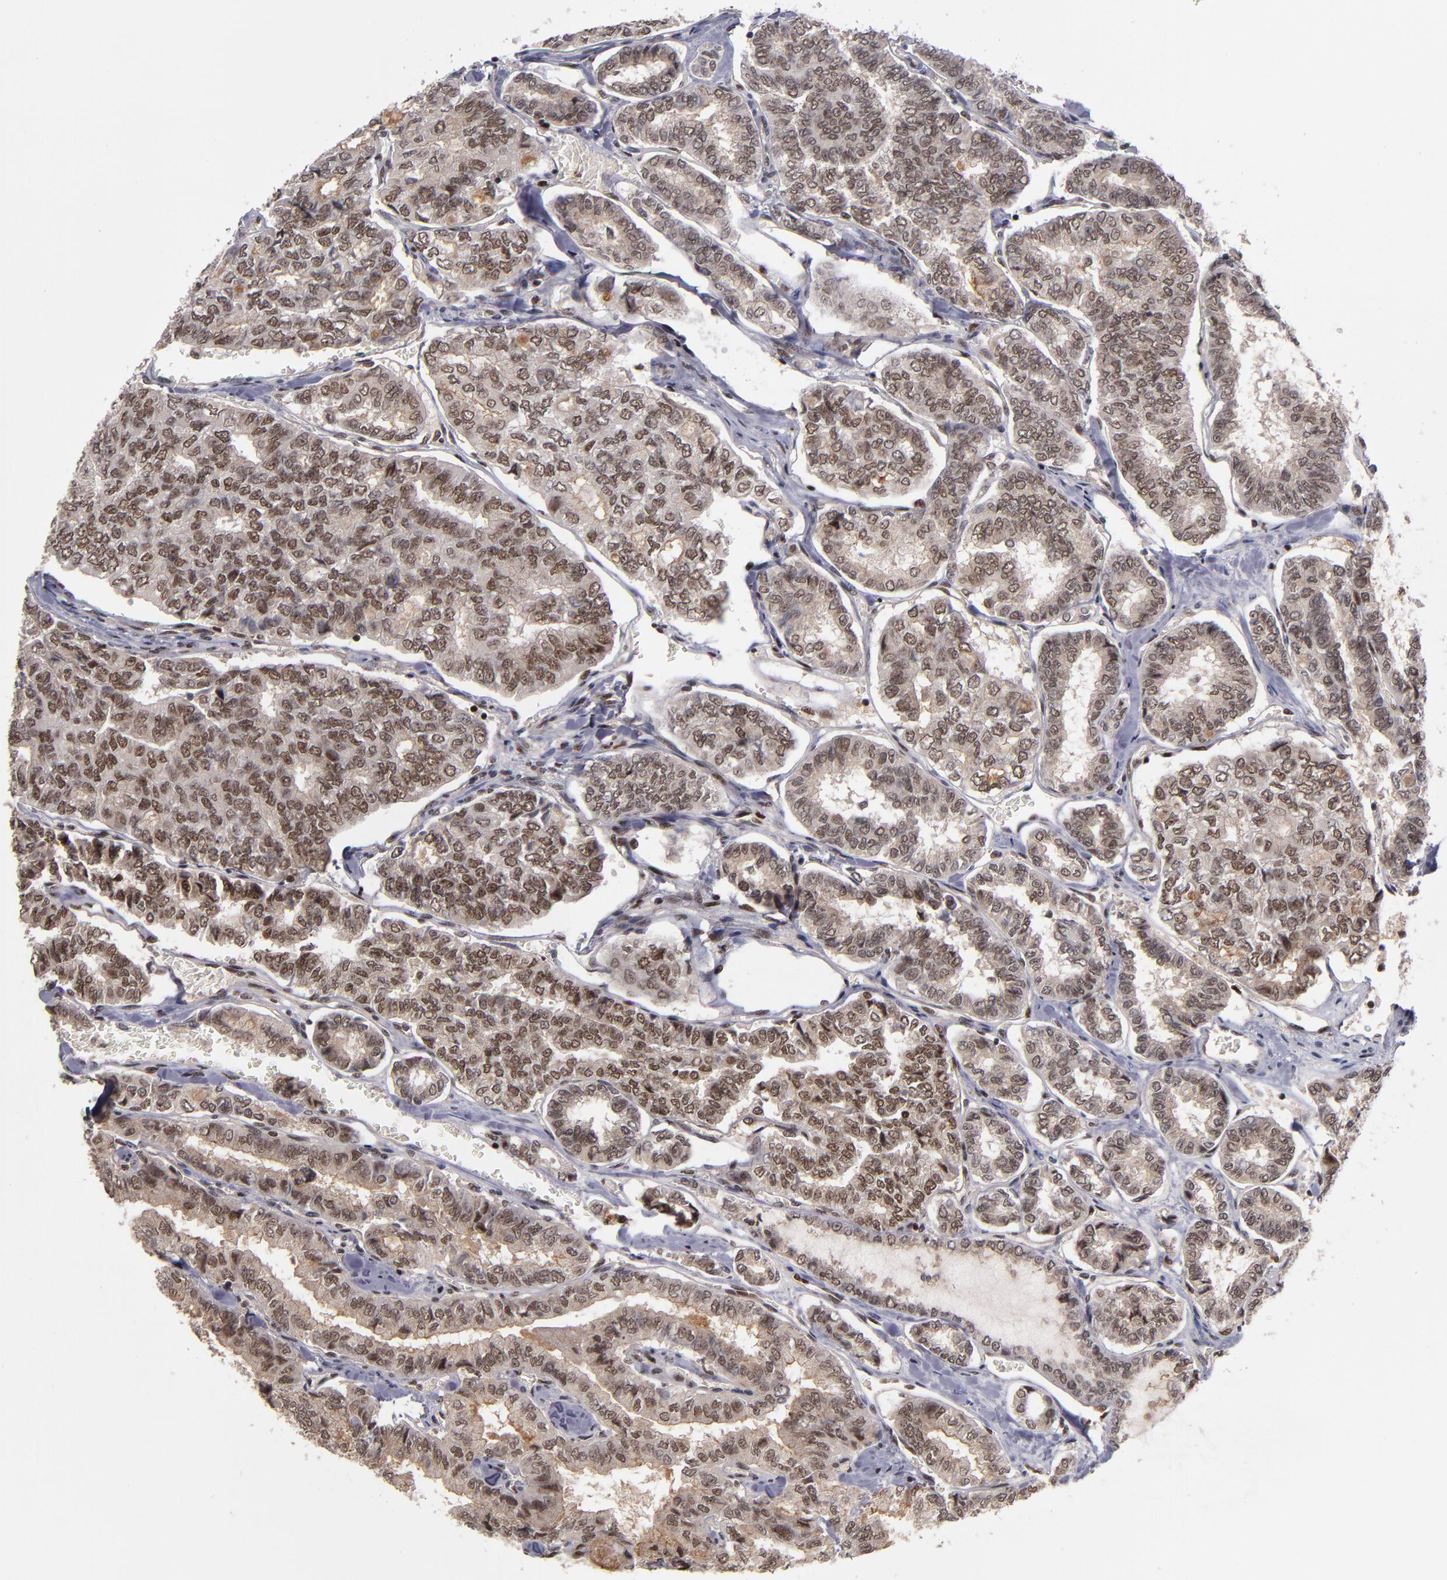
{"staining": {"intensity": "moderate", "quantity": ">75%", "location": "nuclear"}, "tissue": "thyroid cancer", "cell_type": "Tumor cells", "image_type": "cancer", "snomed": [{"axis": "morphology", "description": "Papillary adenocarcinoma, NOS"}, {"axis": "topography", "description": "Thyroid gland"}], "caption": "A high-resolution micrograph shows IHC staining of thyroid cancer (papillary adenocarcinoma), which exhibits moderate nuclear staining in about >75% of tumor cells. The protein of interest is shown in brown color, while the nuclei are stained blue.", "gene": "KDM6A", "patient": {"sex": "female", "age": 35}}